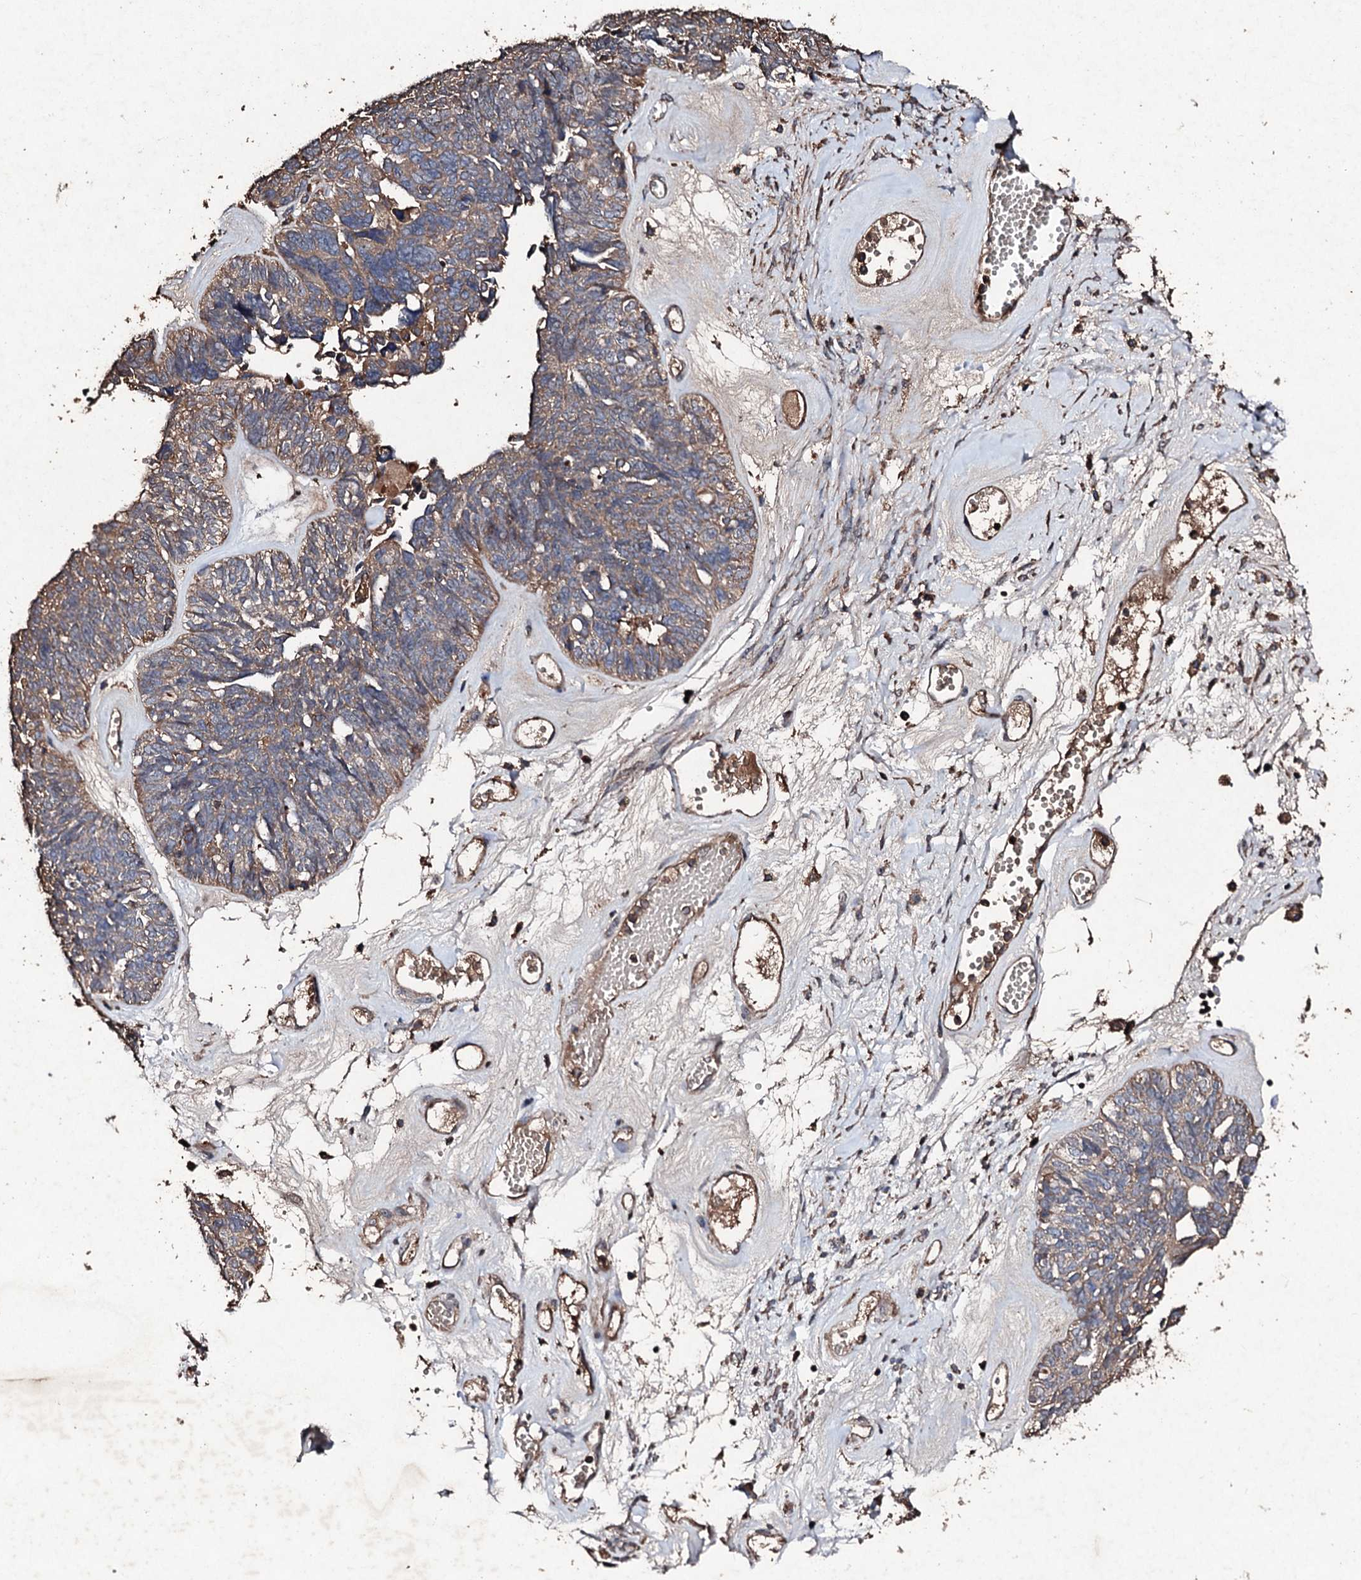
{"staining": {"intensity": "moderate", "quantity": ">75%", "location": "cytoplasmic/membranous"}, "tissue": "ovarian cancer", "cell_type": "Tumor cells", "image_type": "cancer", "snomed": [{"axis": "morphology", "description": "Cystadenocarcinoma, serous, NOS"}, {"axis": "topography", "description": "Ovary"}], "caption": "DAB immunohistochemical staining of ovarian serous cystadenocarcinoma exhibits moderate cytoplasmic/membranous protein staining in about >75% of tumor cells.", "gene": "KERA", "patient": {"sex": "female", "age": 79}}